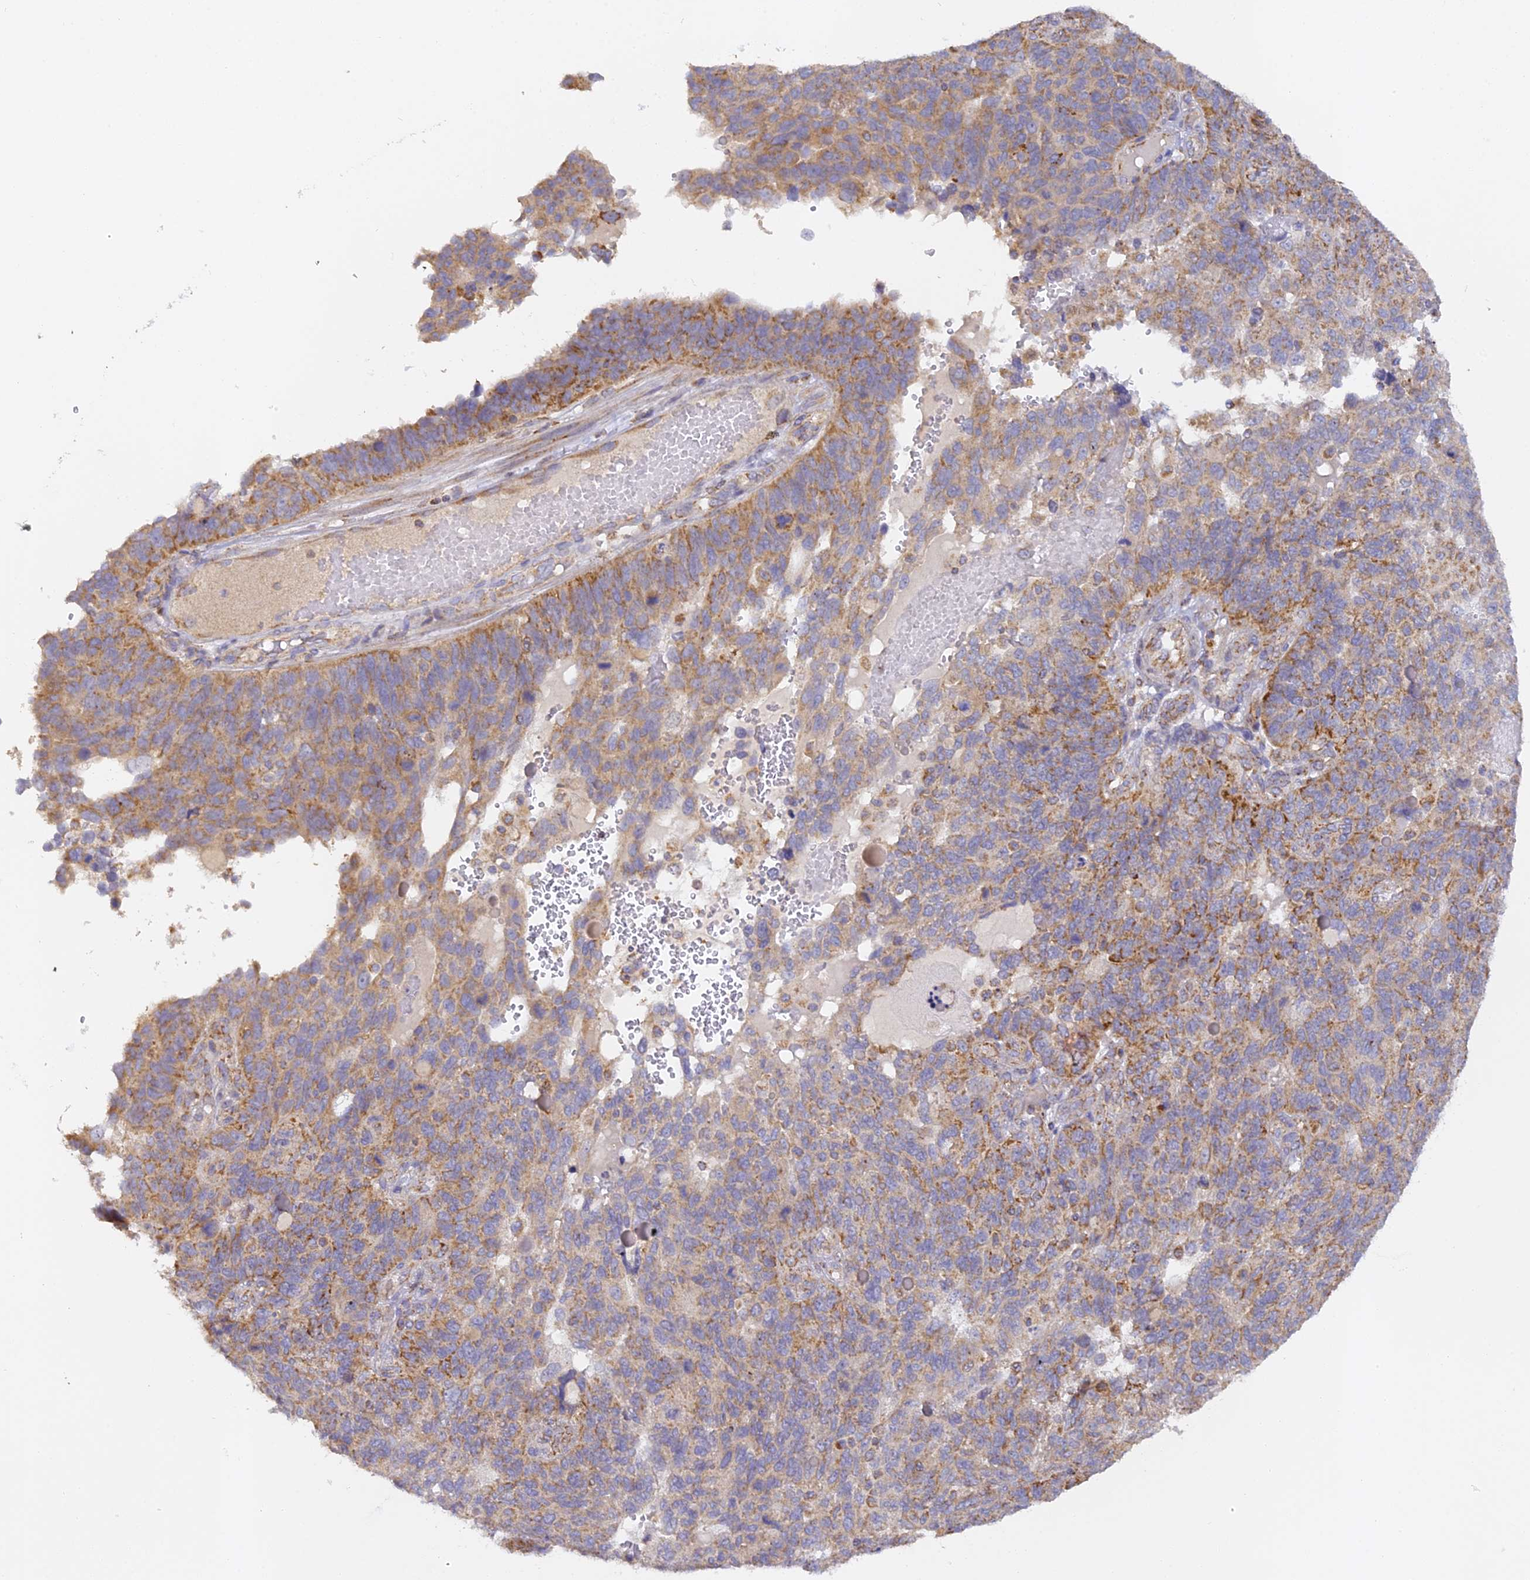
{"staining": {"intensity": "moderate", "quantity": "25%-75%", "location": "cytoplasmic/membranous"}, "tissue": "endometrial cancer", "cell_type": "Tumor cells", "image_type": "cancer", "snomed": [{"axis": "morphology", "description": "Adenocarcinoma, NOS"}, {"axis": "topography", "description": "Endometrium"}], "caption": "Human adenocarcinoma (endometrial) stained with a brown dye displays moderate cytoplasmic/membranous positive positivity in about 25%-75% of tumor cells.", "gene": "DONSON", "patient": {"sex": "female", "age": 66}}